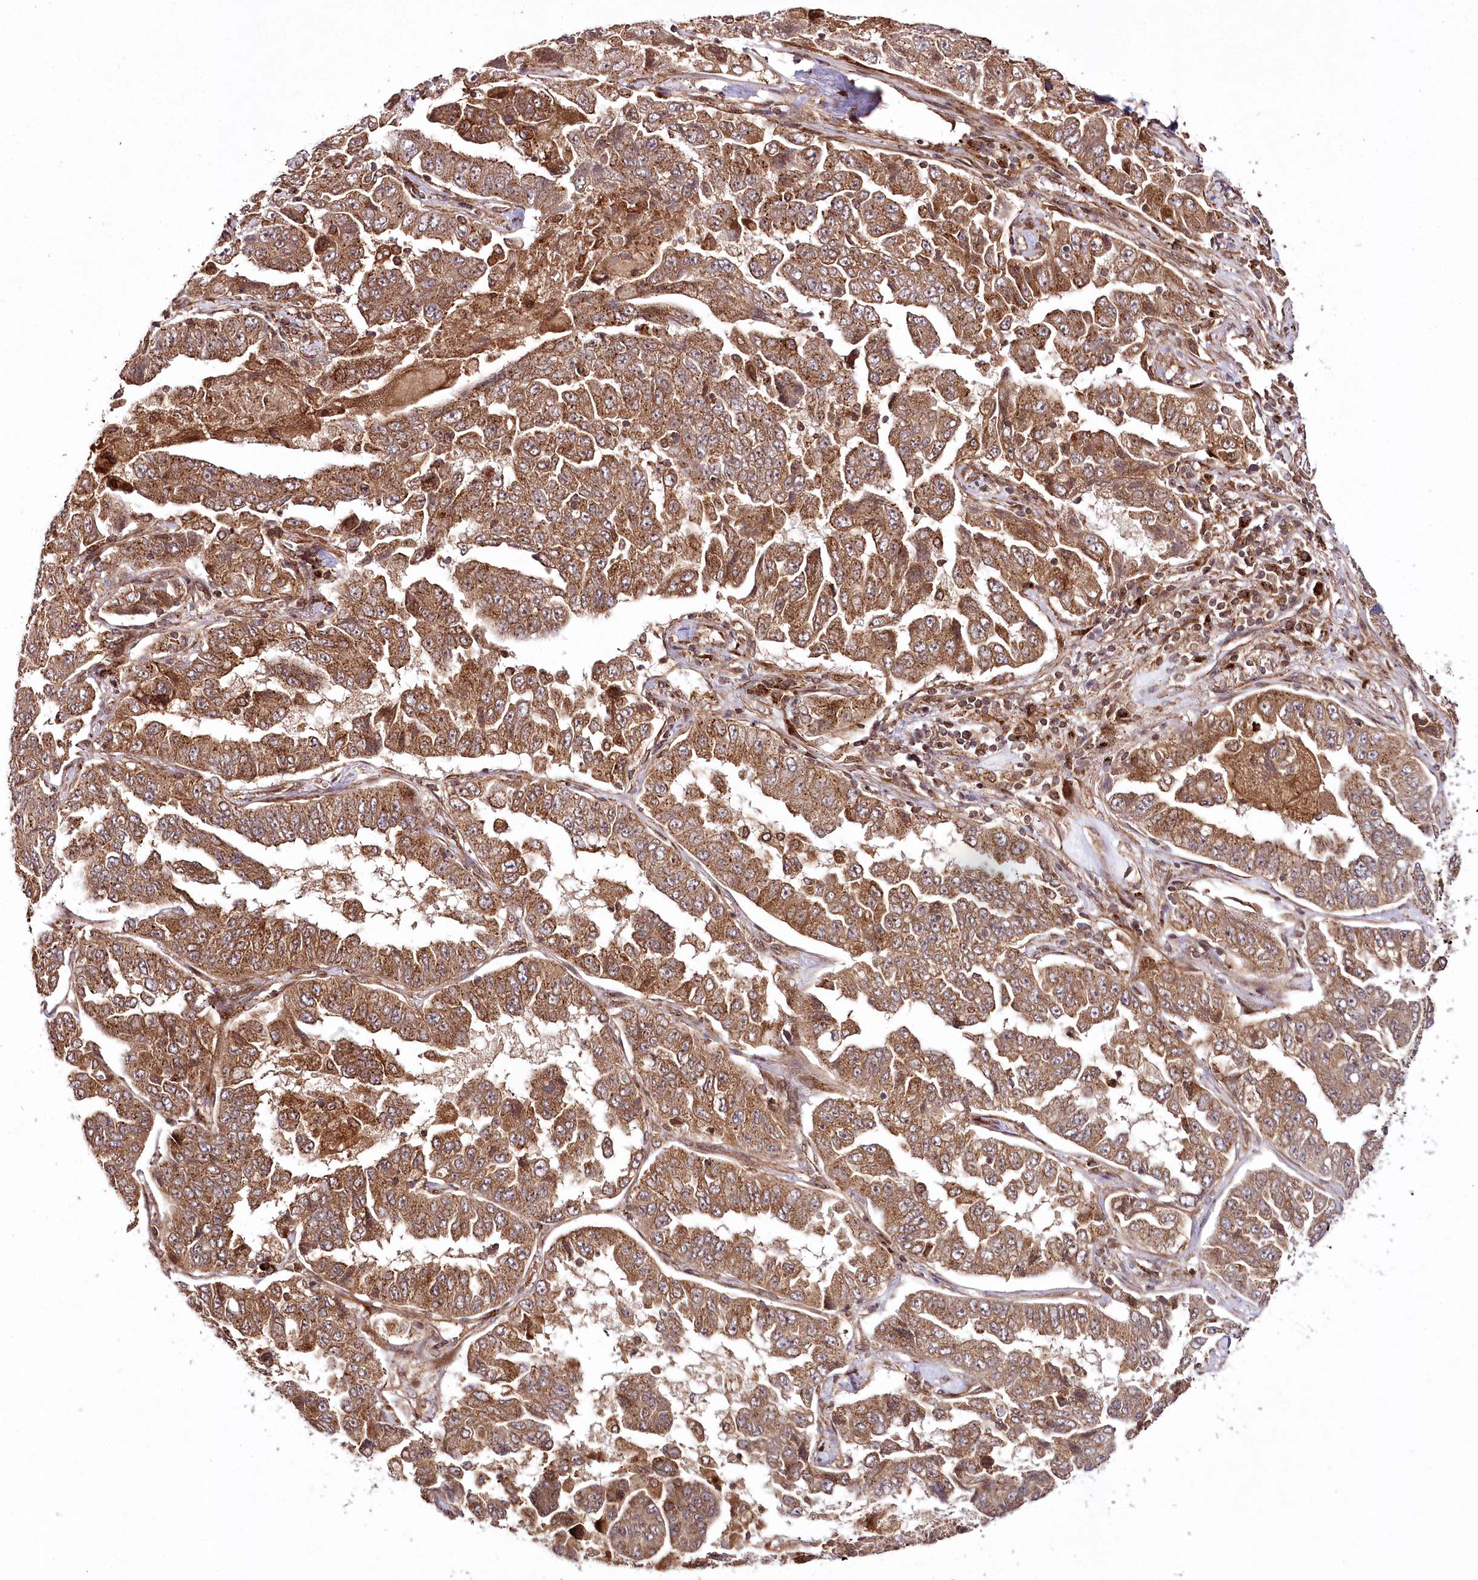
{"staining": {"intensity": "moderate", "quantity": ">75%", "location": "cytoplasmic/membranous"}, "tissue": "lung cancer", "cell_type": "Tumor cells", "image_type": "cancer", "snomed": [{"axis": "morphology", "description": "Adenocarcinoma, NOS"}, {"axis": "topography", "description": "Lung"}], "caption": "About >75% of tumor cells in lung cancer (adenocarcinoma) demonstrate moderate cytoplasmic/membranous protein staining as visualized by brown immunohistochemical staining.", "gene": "COPG1", "patient": {"sex": "female", "age": 51}}